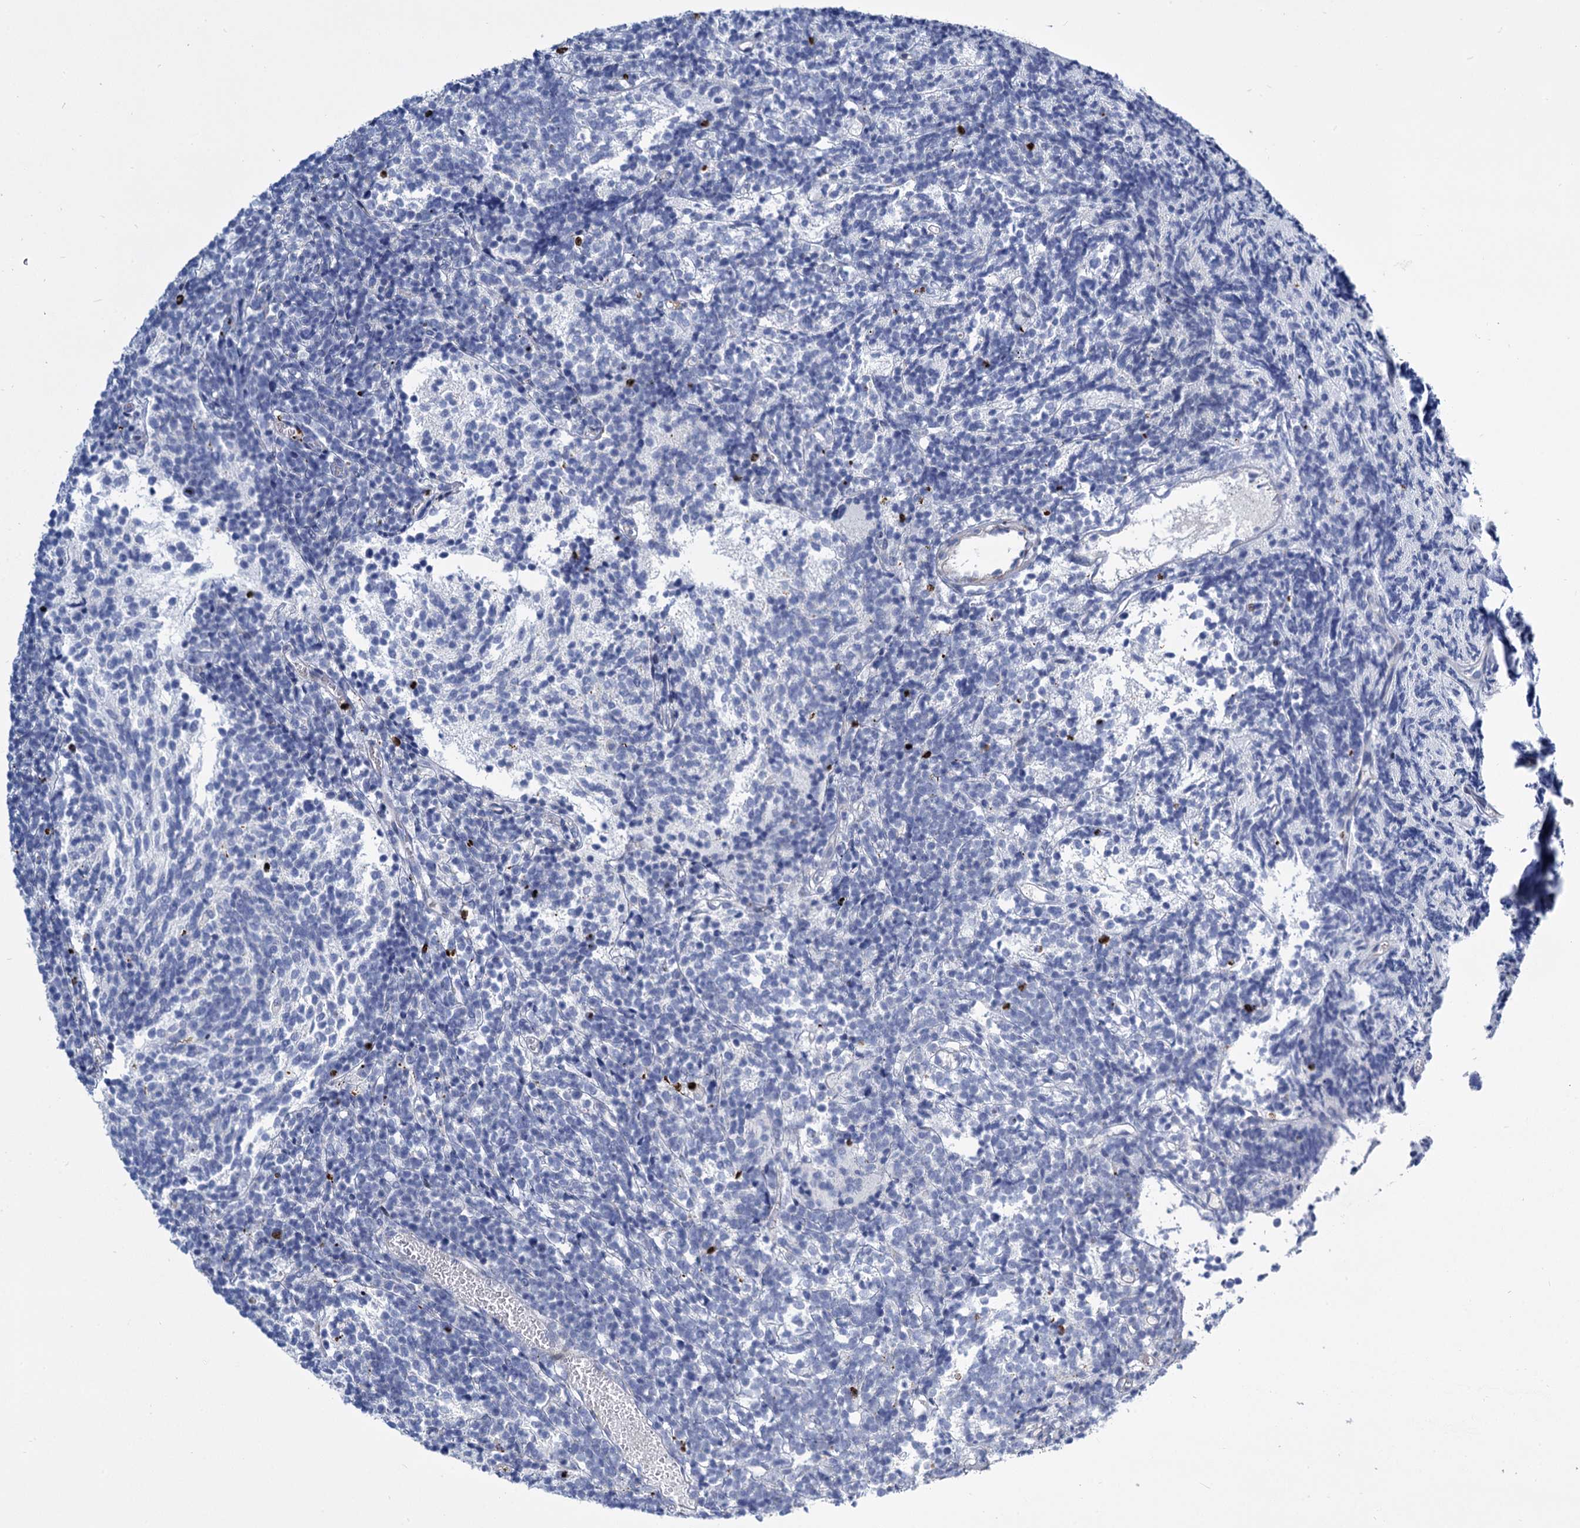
{"staining": {"intensity": "negative", "quantity": "none", "location": "none"}, "tissue": "glioma", "cell_type": "Tumor cells", "image_type": "cancer", "snomed": [{"axis": "morphology", "description": "Glioma, malignant, Low grade"}, {"axis": "topography", "description": "Brain"}], "caption": "Image shows no significant protein expression in tumor cells of malignant low-grade glioma.", "gene": "TRIM77", "patient": {"sex": "female", "age": 1}}